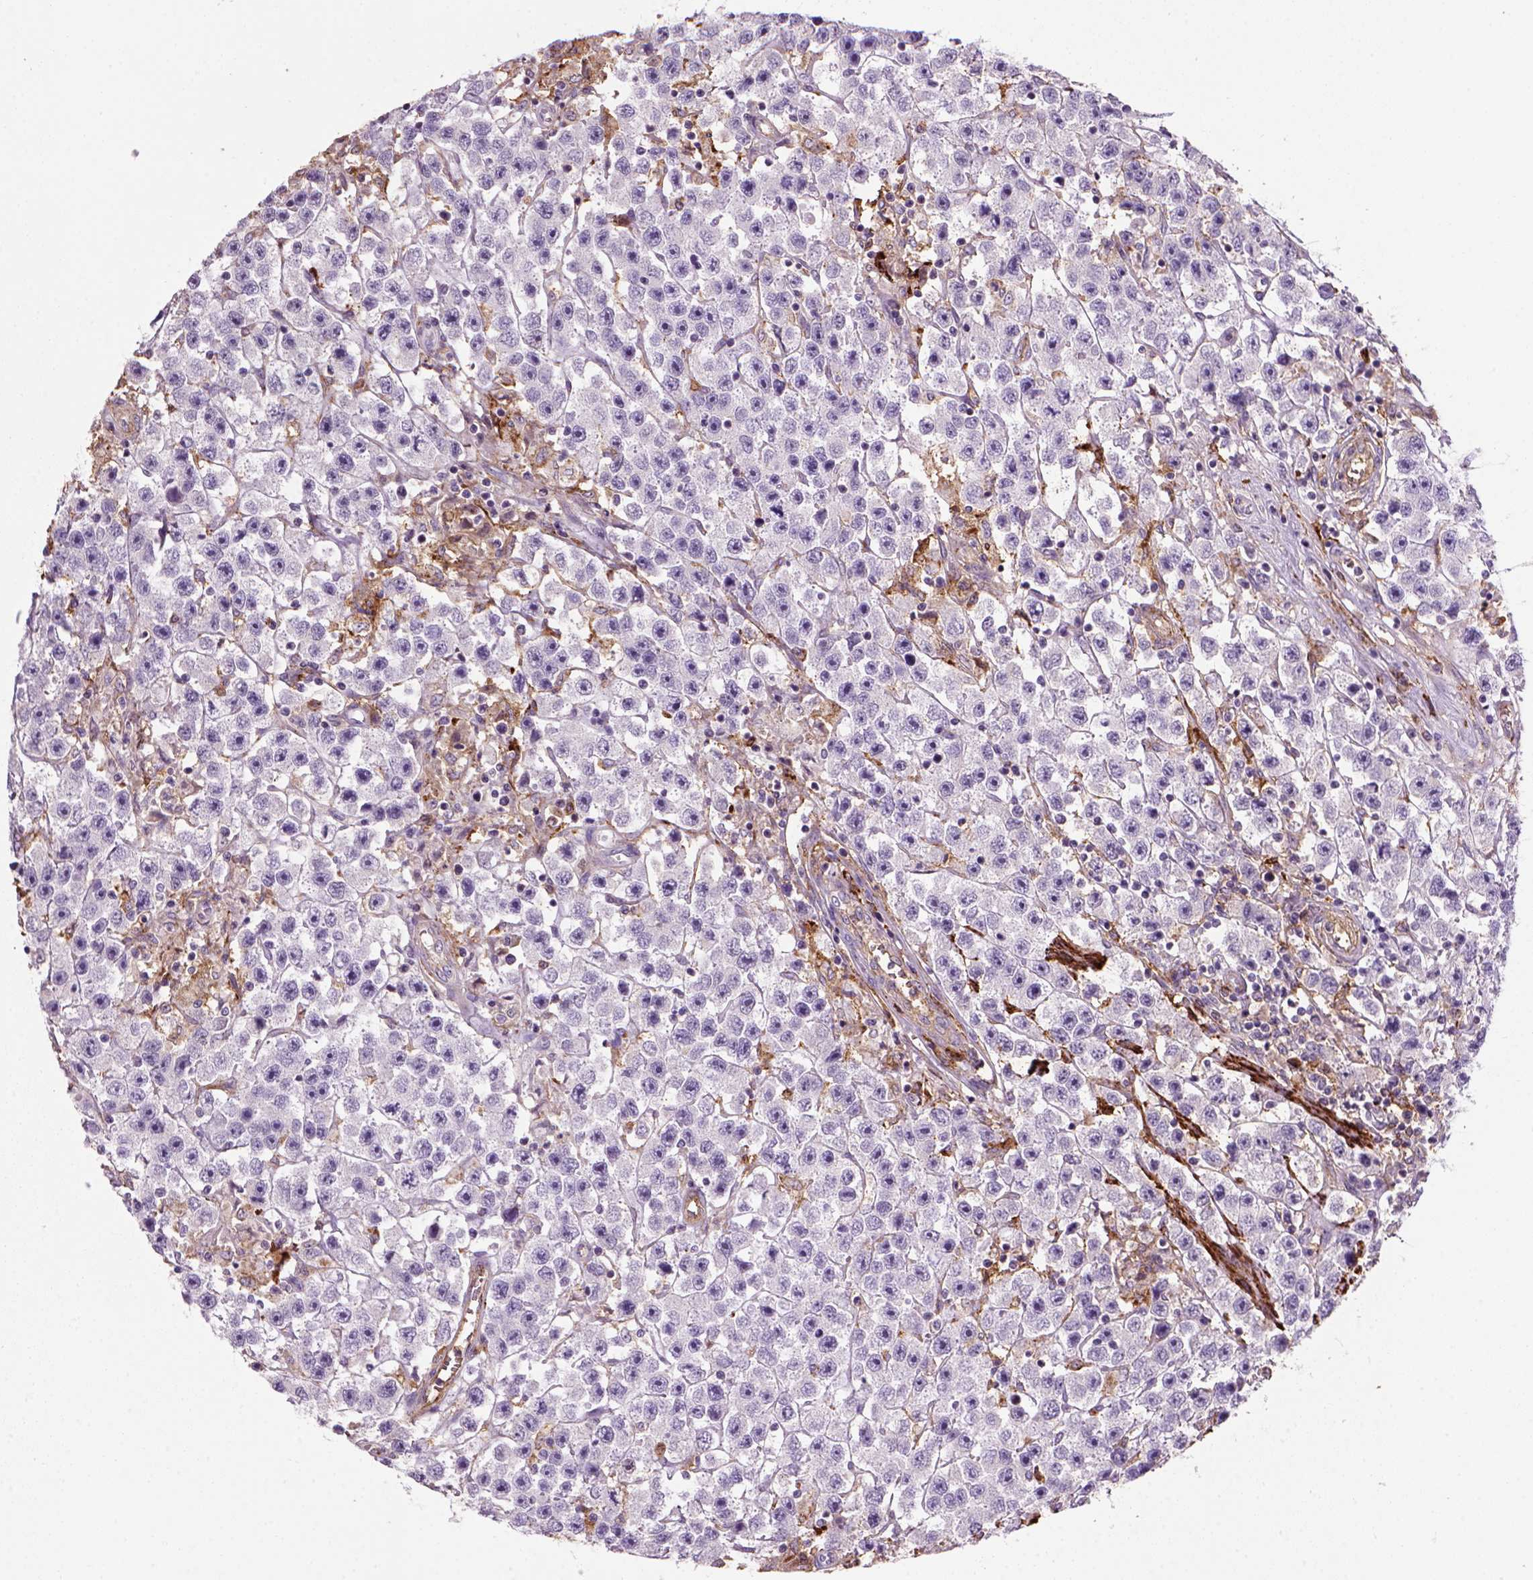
{"staining": {"intensity": "negative", "quantity": "none", "location": "none"}, "tissue": "testis cancer", "cell_type": "Tumor cells", "image_type": "cancer", "snomed": [{"axis": "morphology", "description": "Seminoma, NOS"}, {"axis": "topography", "description": "Testis"}], "caption": "Immunohistochemistry (IHC) of testis cancer reveals no staining in tumor cells.", "gene": "MARCKS", "patient": {"sex": "male", "age": 45}}